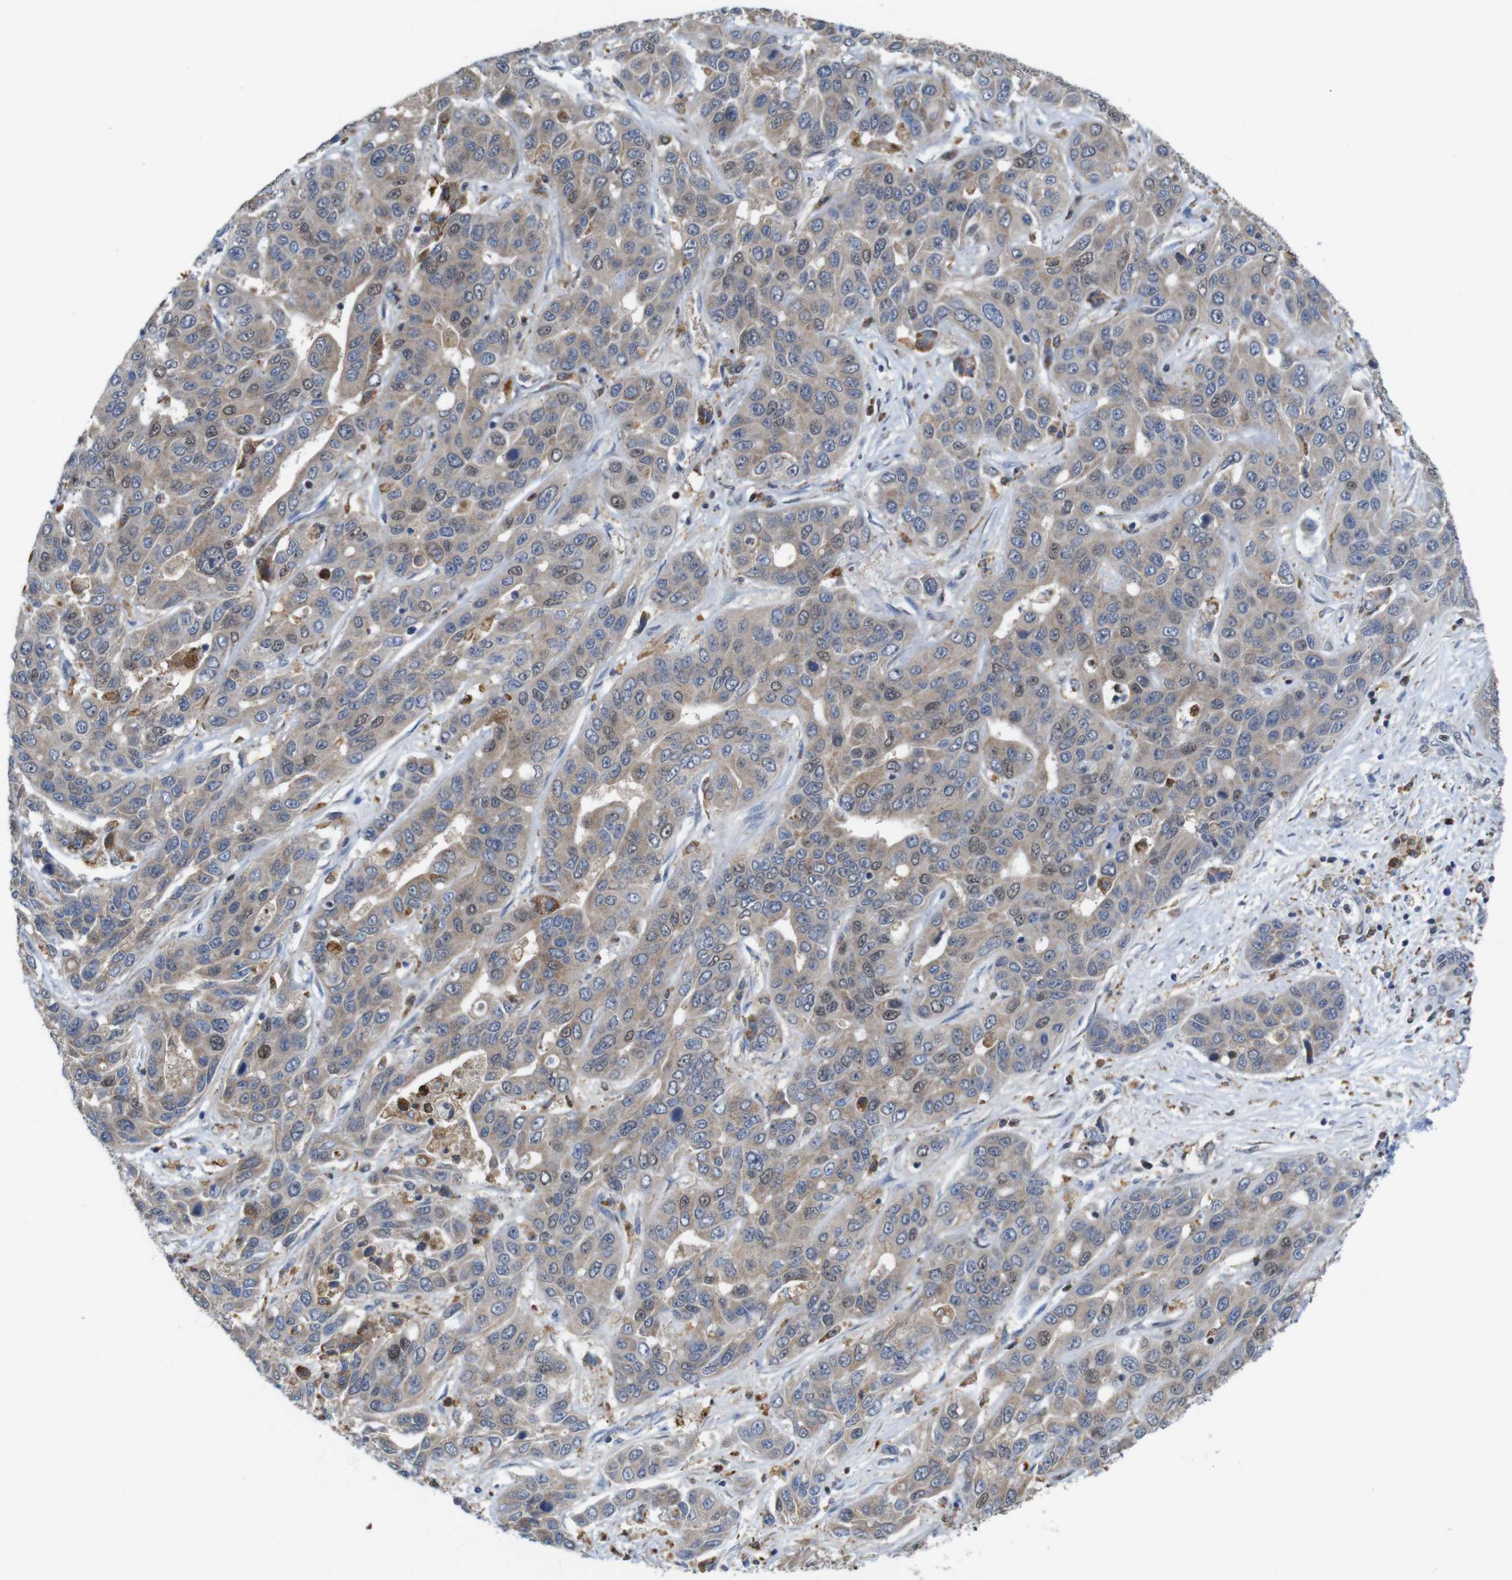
{"staining": {"intensity": "moderate", "quantity": ">75%", "location": "cytoplasmic/membranous,nuclear"}, "tissue": "liver cancer", "cell_type": "Tumor cells", "image_type": "cancer", "snomed": [{"axis": "morphology", "description": "Cholangiocarcinoma"}, {"axis": "topography", "description": "Liver"}], "caption": "The image displays immunohistochemical staining of liver cancer (cholangiocarcinoma). There is moderate cytoplasmic/membranous and nuclear positivity is appreciated in approximately >75% of tumor cells.", "gene": "PNMA8A", "patient": {"sex": "female", "age": 52}}